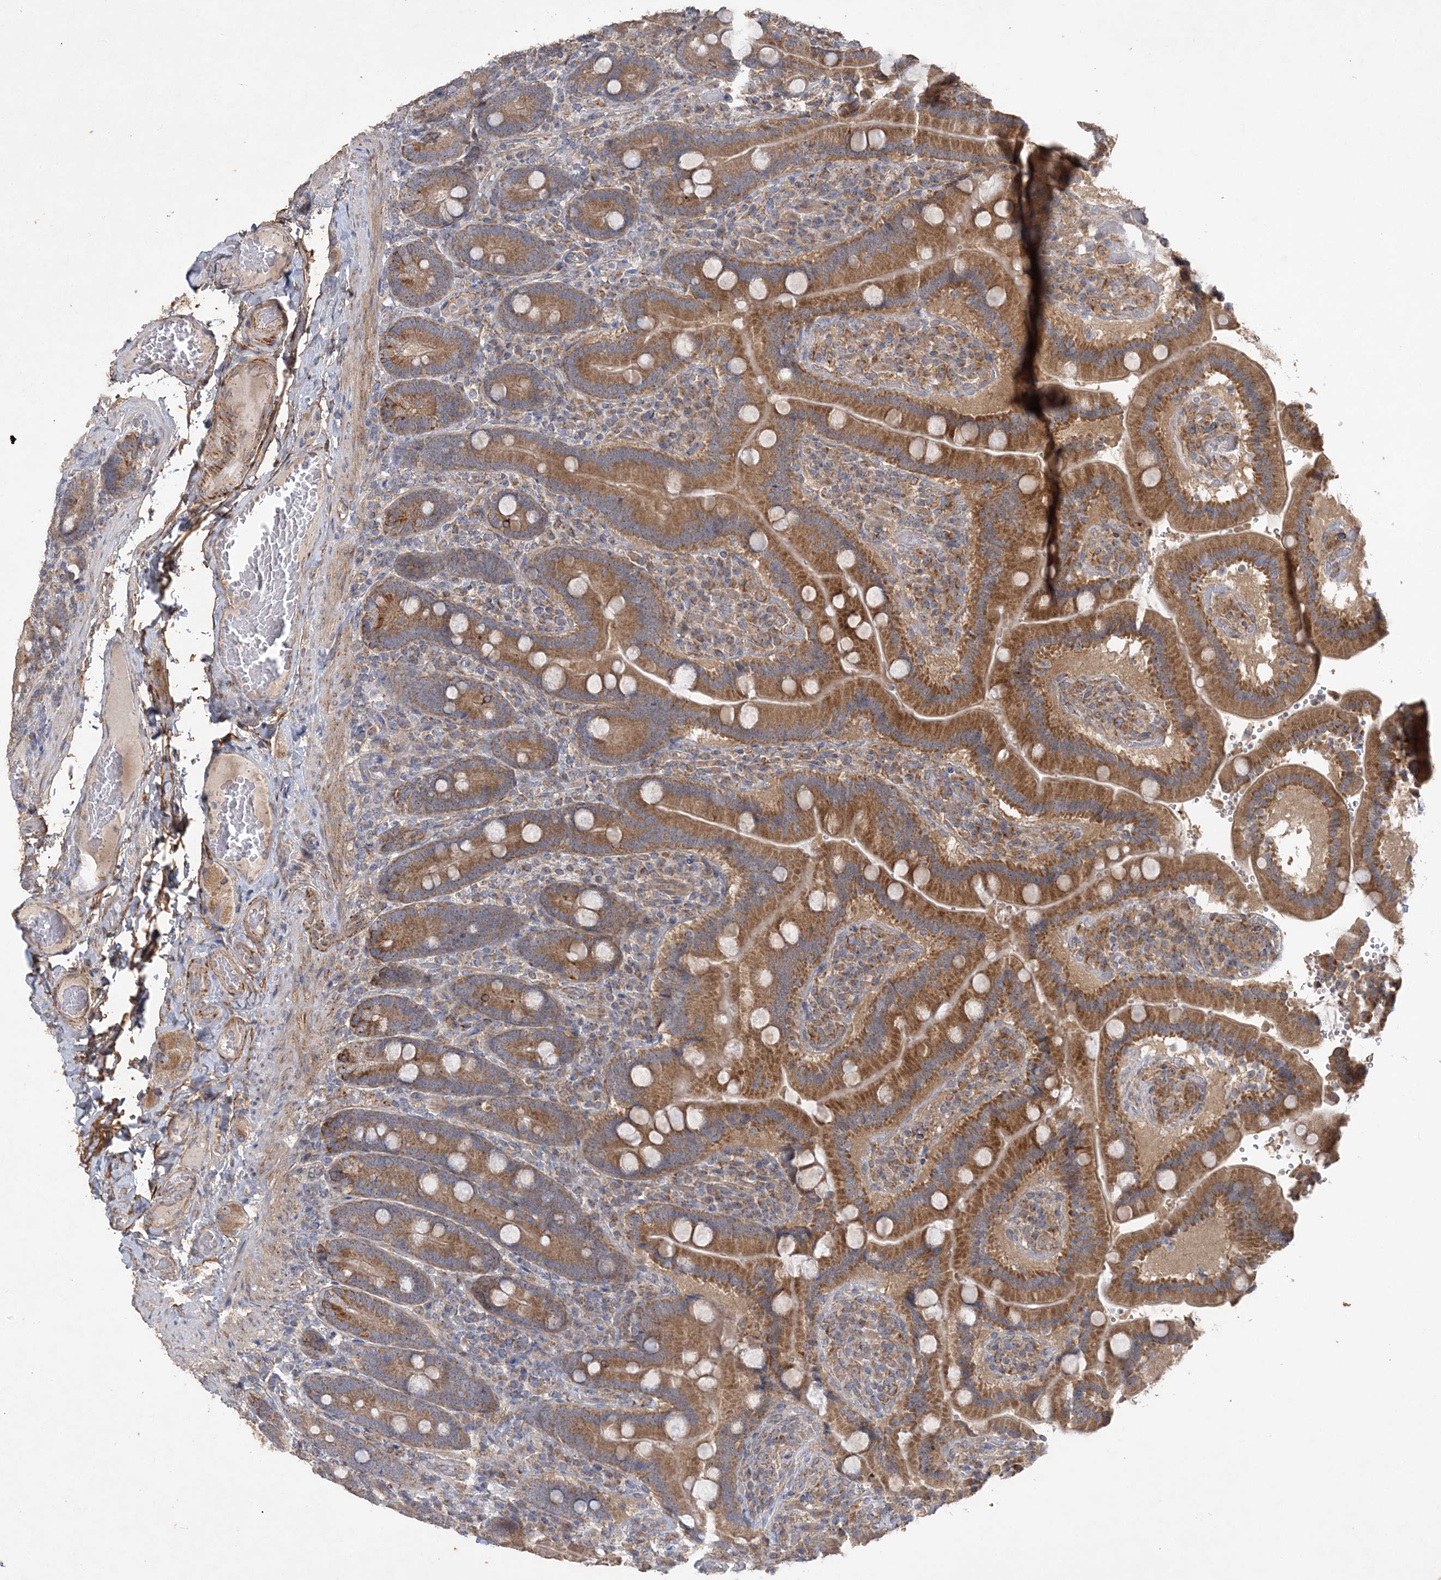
{"staining": {"intensity": "moderate", "quantity": ">75%", "location": "cytoplasmic/membranous"}, "tissue": "duodenum", "cell_type": "Glandular cells", "image_type": "normal", "snomed": [{"axis": "morphology", "description": "Normal tissue, NOS"}, {"axis": "topography", "description": "Duodenum"}], "caption": "An image of duodenum stained for a protein demonstrates moderate cytoplasmic/membranous brown staining in glandular cells. The staining was performed using DAB, with brown indicating positive protein expression. Nuclei are stained blue with hematoxylin.", "gene": "FEZ2", "patient": {"sex": "female", "age": 62}}